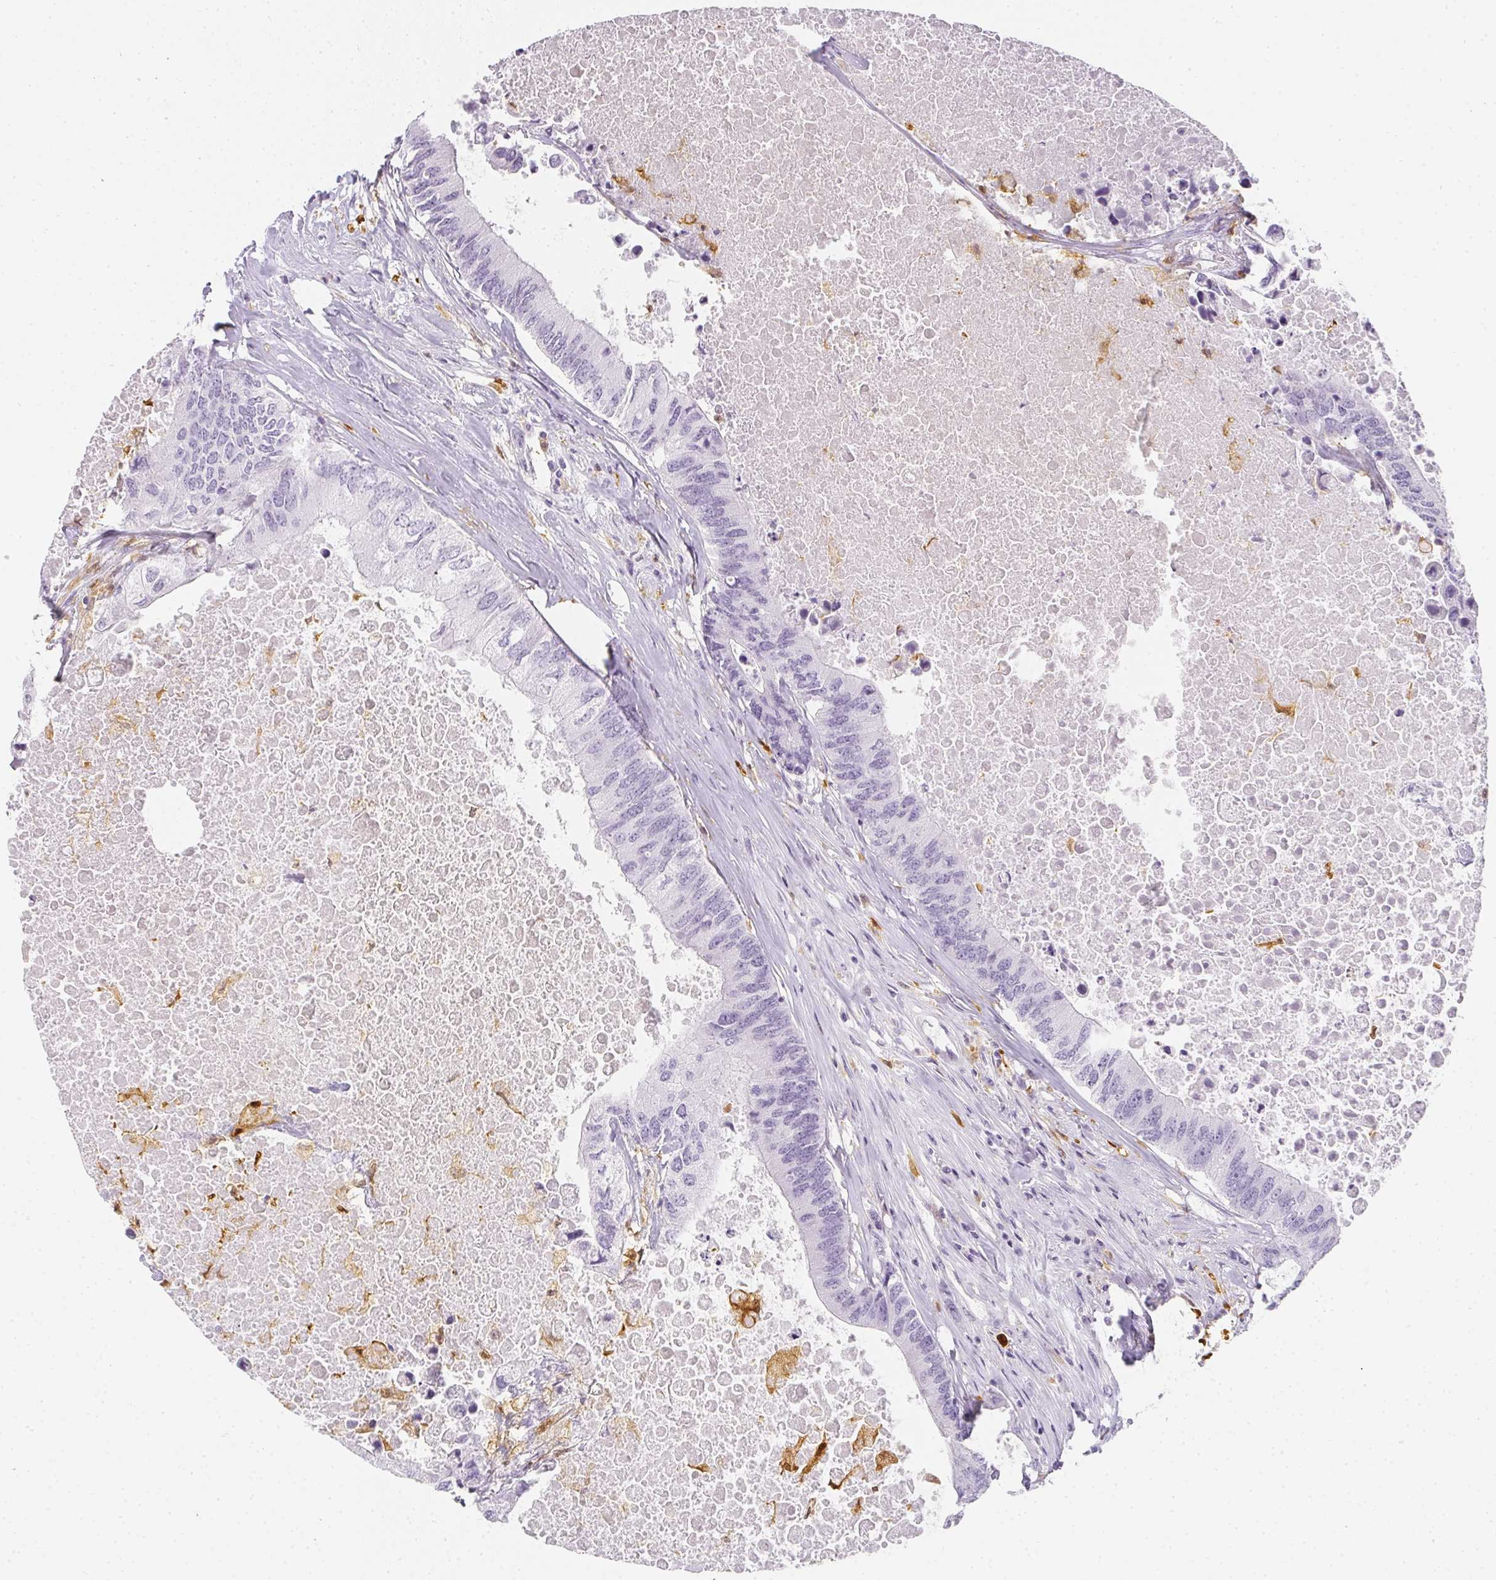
{"staining": {"intensity": "negative", "quantity": "none", "location": "none"}, "tissue": "colorectal cancer", "cell_type": "Tumor cells", "image_type": "cancer", "snomed": [{"axis": "morphology", "description": "Adenocarcinoma, NOS"}, {"axis": "topography", "description": "Colon"}], "caption": "Immunohistochemical staining of colorectal cancer exhibits no significant staining in tumor cells.", "gene": "HK3", "patient": {"sex": "male", "age": 71}}